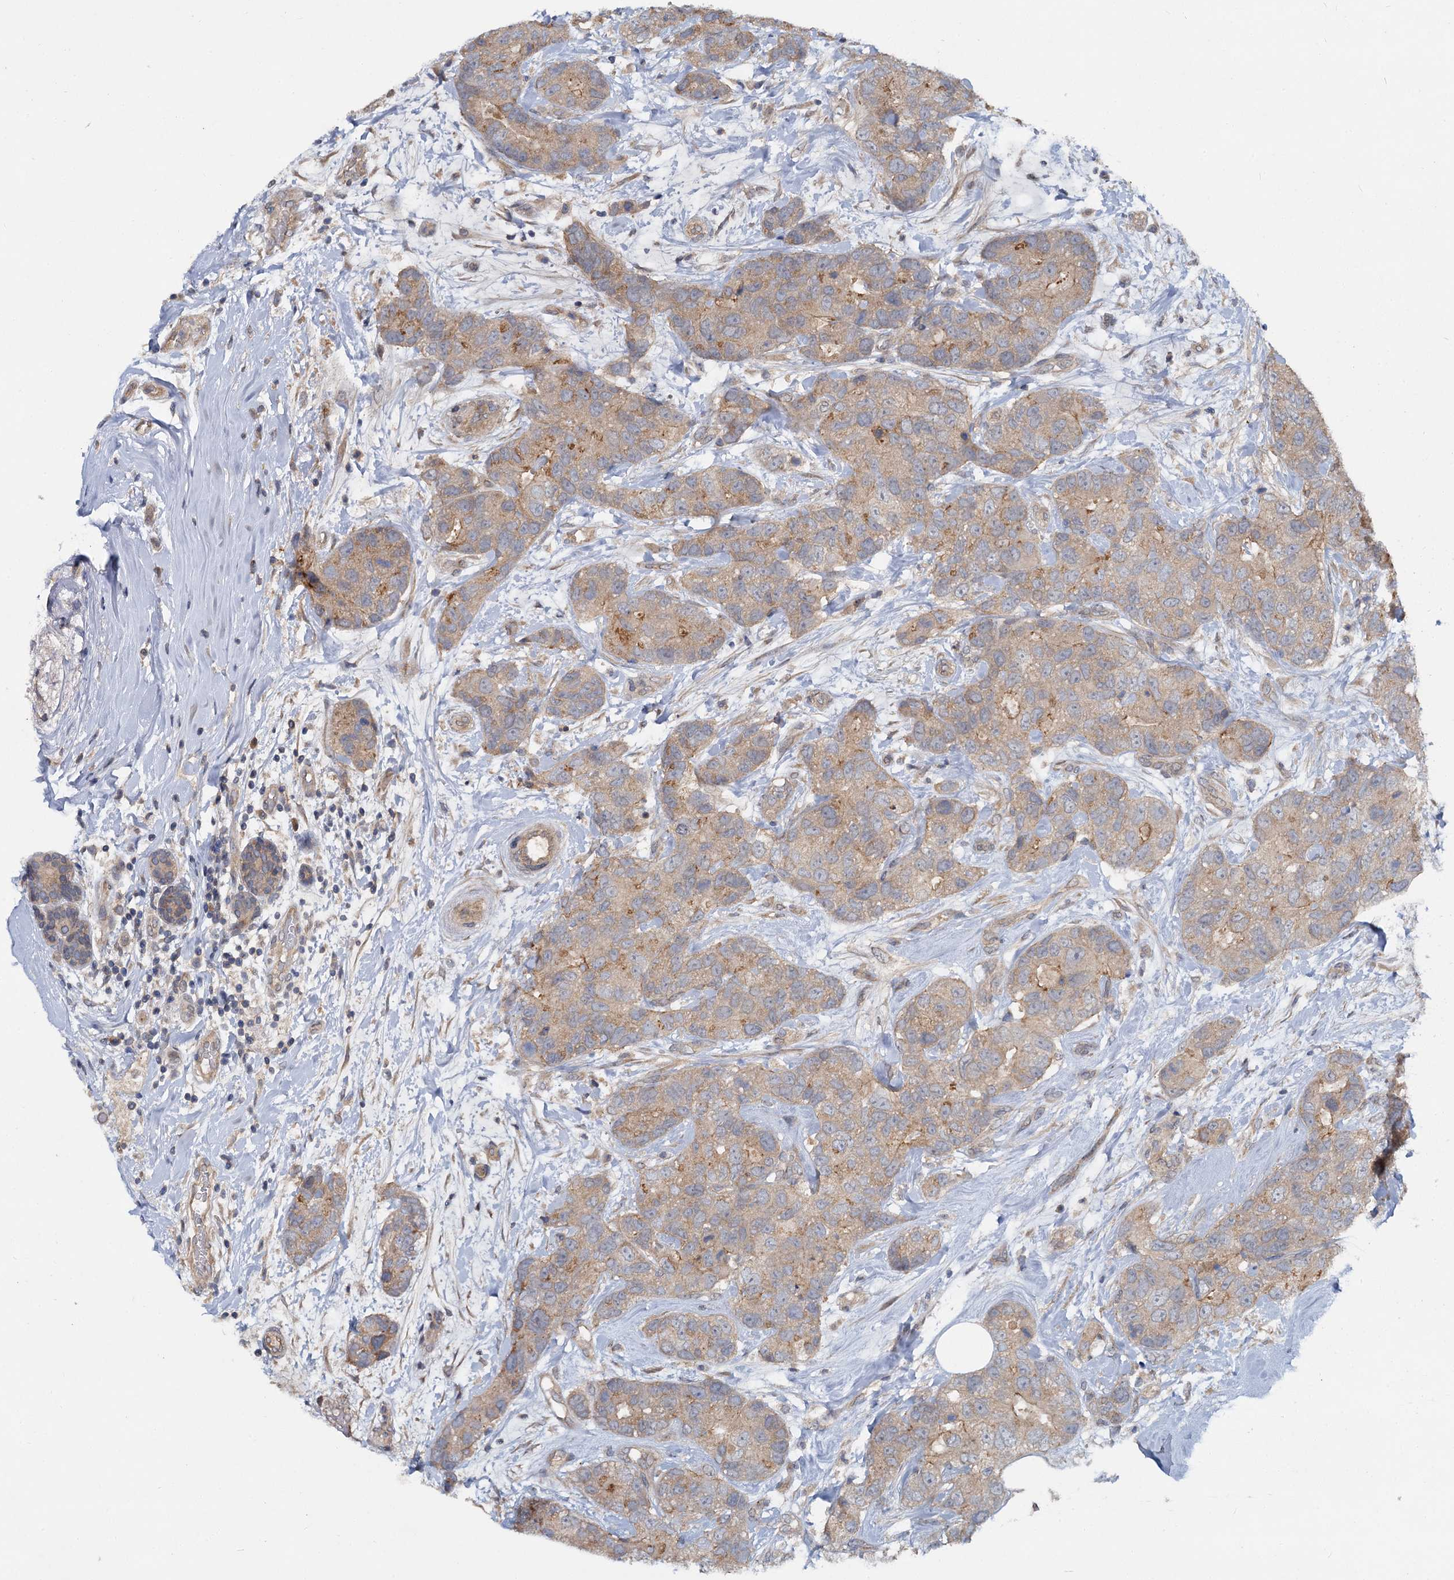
{"staining": {"intensity": "weak", "quantity": ">75%", "location": "cytoplasmic/membranous"}, "tissue": "breast cancer", "cell_type": "Tumor cells", "image_type": "cancer", "snomed": [{"axis": "morphology", "description": "Duct carcinoma"}, {"axis": "topography", "description": "Breast"}], "caption": "Breast invasive ductal carcinoma stained with a brown dye shows weak cytoplasmic/membranous positive positivity in about >75% of tumor cells.", "gene": "ZNF324", "patient": {"sex": "female", "age": 62}}